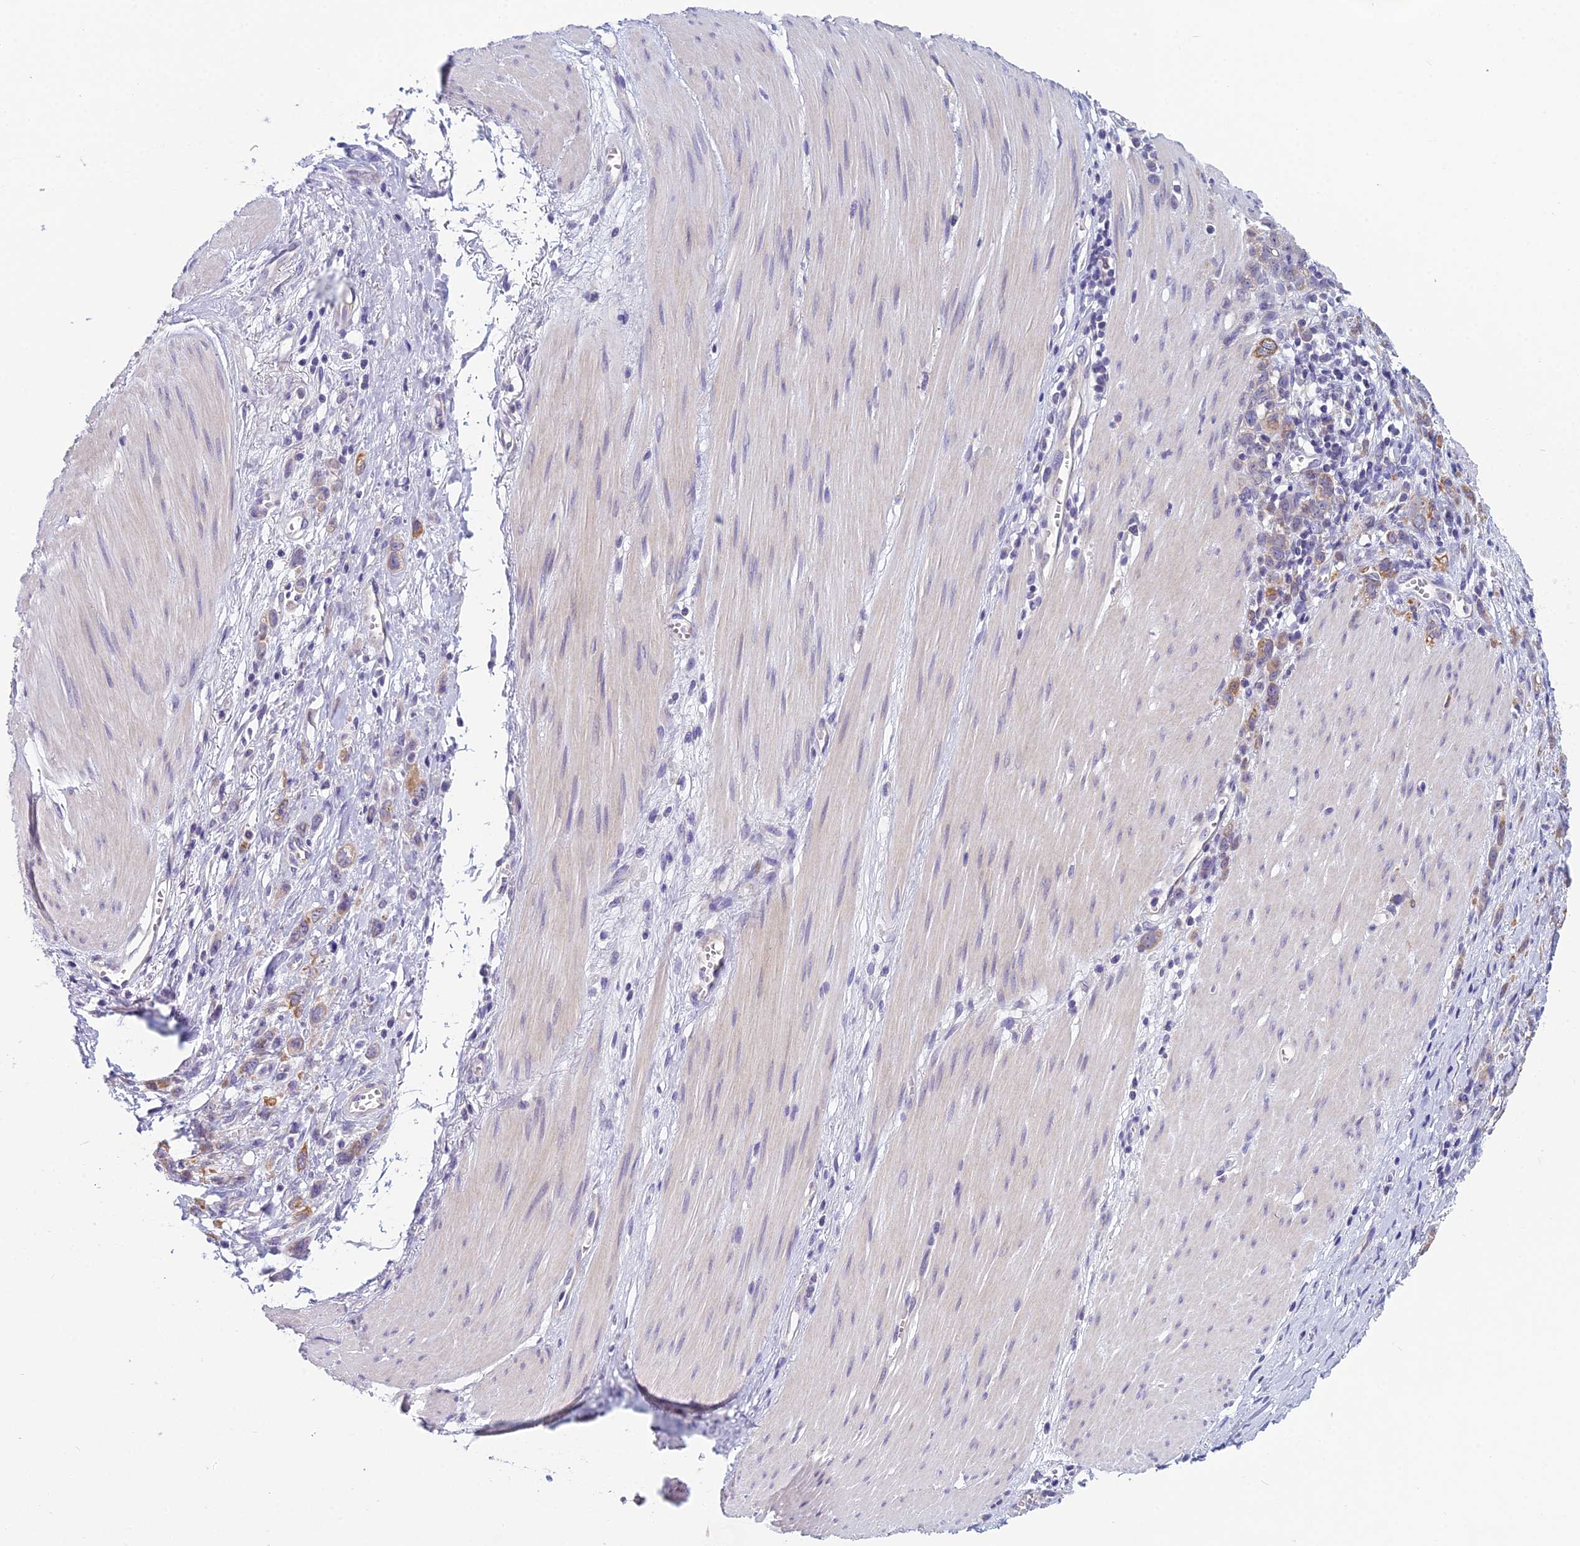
{"staining": {"intensity": "weak", "quantity": "25%-75%", "location": "cytoplasmic/membranous"}, "tissue": "stomach cancer", "cell_type": "Tumor cells", "image_type": "cancer", "snomed": [{"axis": "morphology", "description": "Adenocarcinoma, NOS"}, {"axis": "topography", "description": "Stomach"}], "caption": "Immunohistochemistry micrograph of human stomach cancer (adenocarcinoma) stained for a protein (brown), which shows low levels of weak cytoplasmic/membranous expression in approximately 25%-75% of tumor cells.", "gene": "RBM41", "patient": {"sex": "female", "age": 76}}